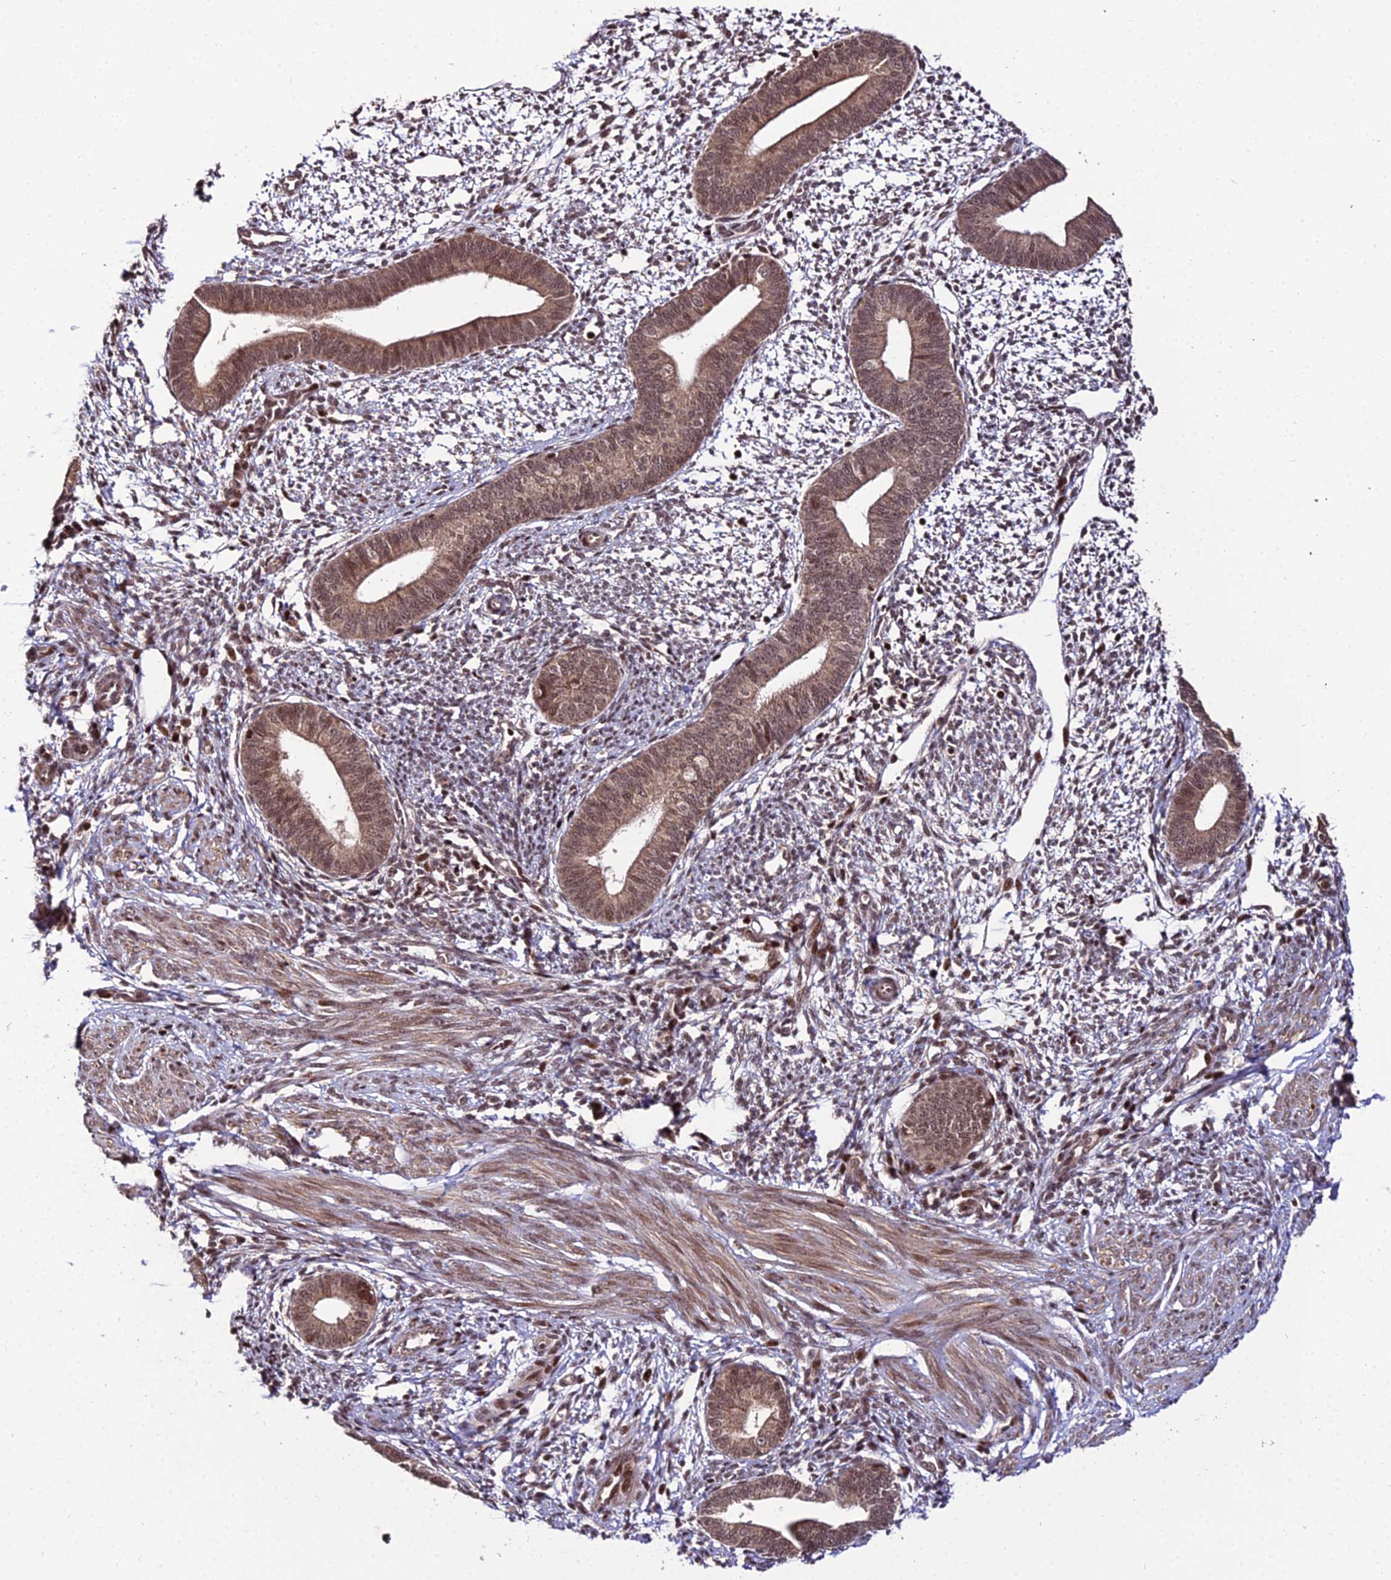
{"staining": {"intensity": "moderate", "quantity": "<25%", "location": "cytoplasmic/membranous,nuclear"}, "tissue": "endometrium", "cell_type": "Cells in endometrial stroma", "image_type": "normal", "snomed": [{"axis": "morphology", "description": "Normal tissue, NOS"}, {"axis": "topography", "description": "Endometrium"}], "caption": "Cells in endometrial stroma exhibit moderate cytoplasmic/membranous,nuclear positivity in about <25% of cells in benign endometrium.", "gene": "CIB3", "patient": {"sex": "female", "age": 46}}